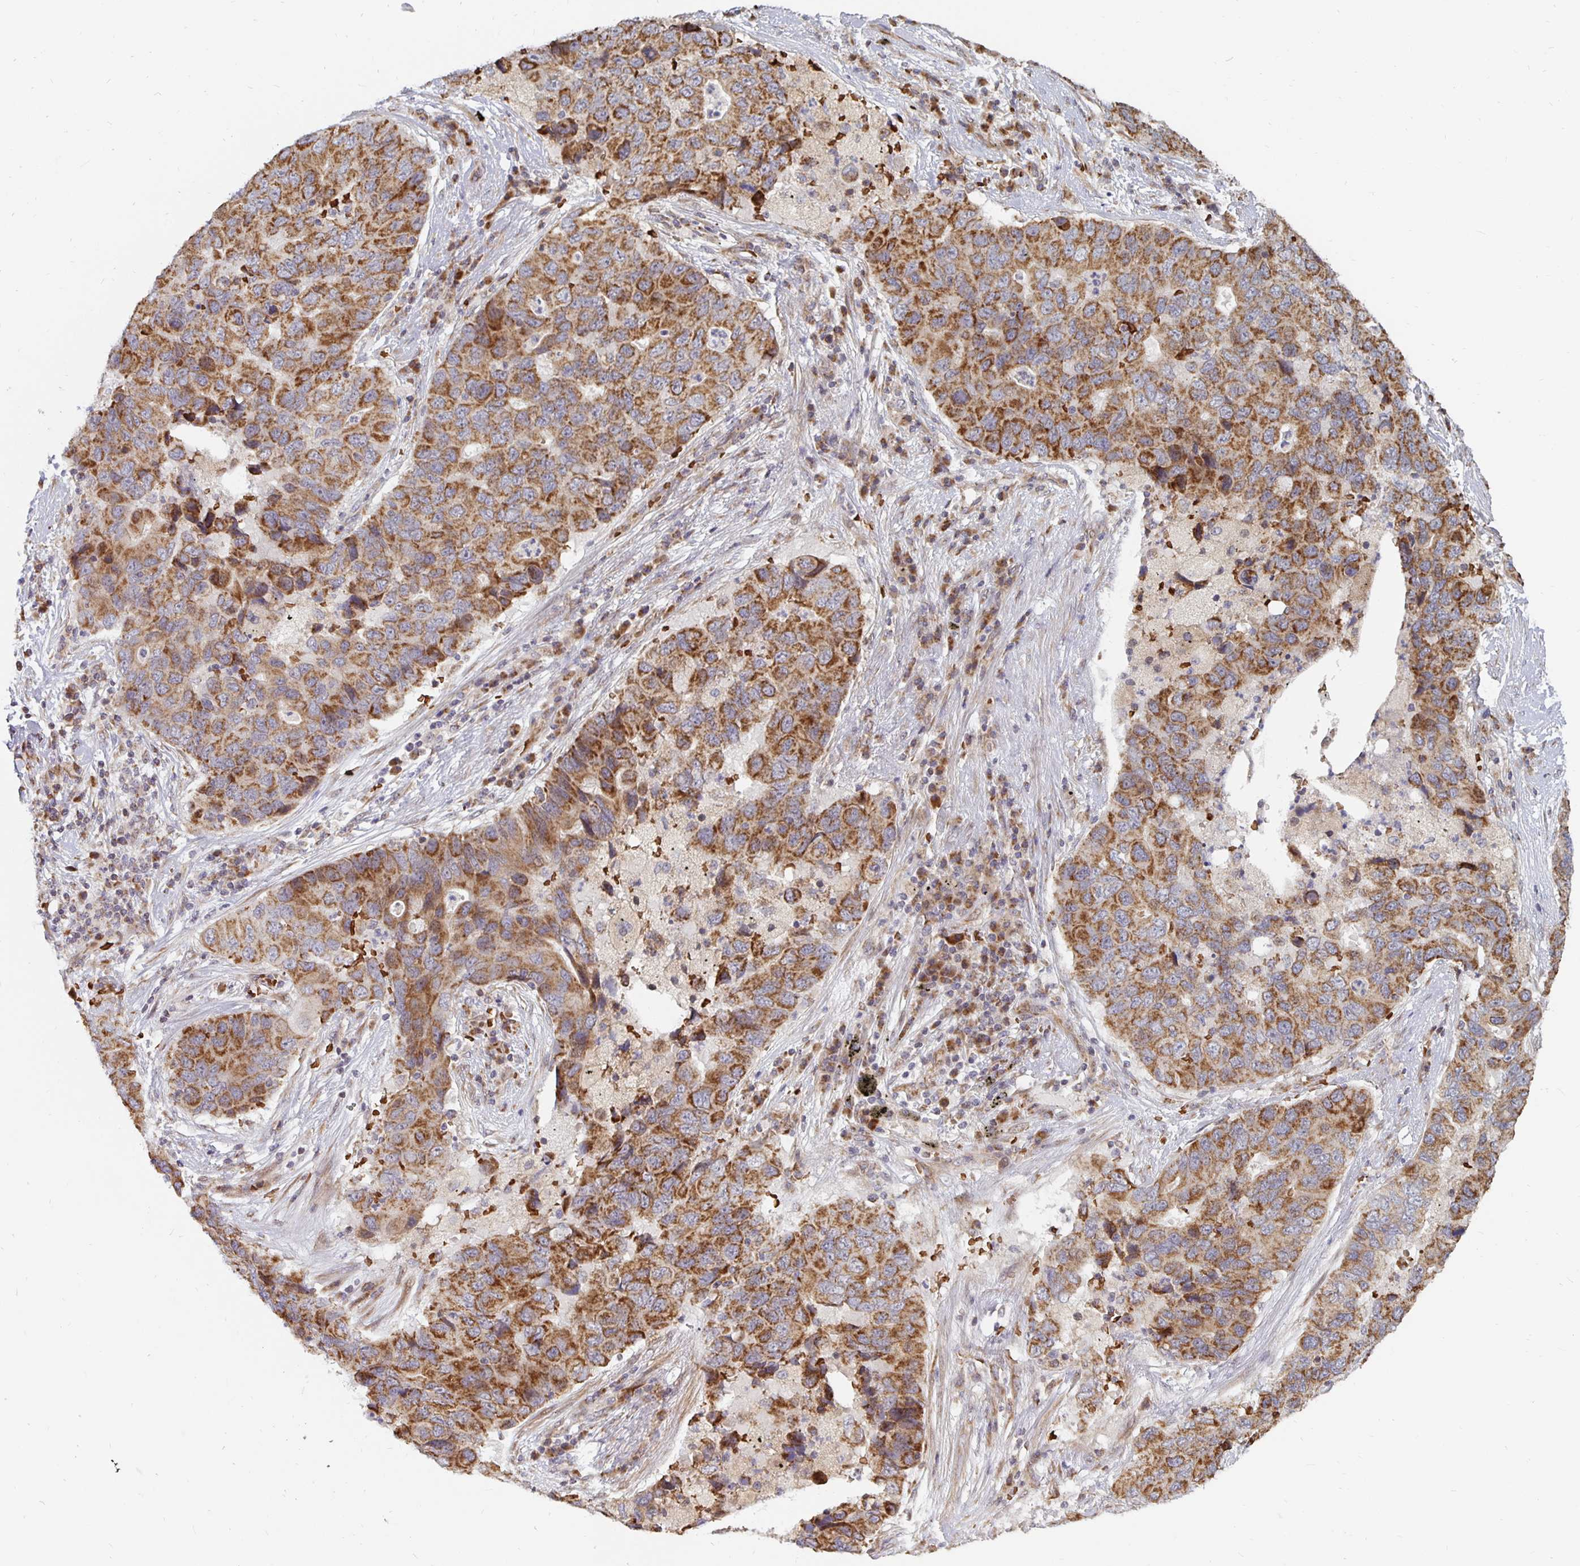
{"staining": {"intensity": "strong", "quantity": ">75%", "location": "cytoplasmic/membranous"}, "tissue": "lung cancer", "cell_type": "Tumor cells", "image_type": "cancer", "snomed": [{"axis": "morphology", "description": "Adenocarcinoma, NOS"}, {"axis": "morphology", "description": "Adenocarcinoma, metastatic, NOS"}, {"axis": "topography", "description": "Lymph node"}, {"axis": "topography", "description": "Lung"}], "caption": "High-magnification brightfield microscopy of metastatic adenocarcinoma (lung) stained with DAB (3,3'-diaminobenzidine) (brown) and counterstained with hematoxylin (blue). tumor cells exhibit strong cytoplasmic/membranous expression is present in approximately>75% of cells.", "gene": "MRPL28", "patient": {"sex": "female", "age": 54}}